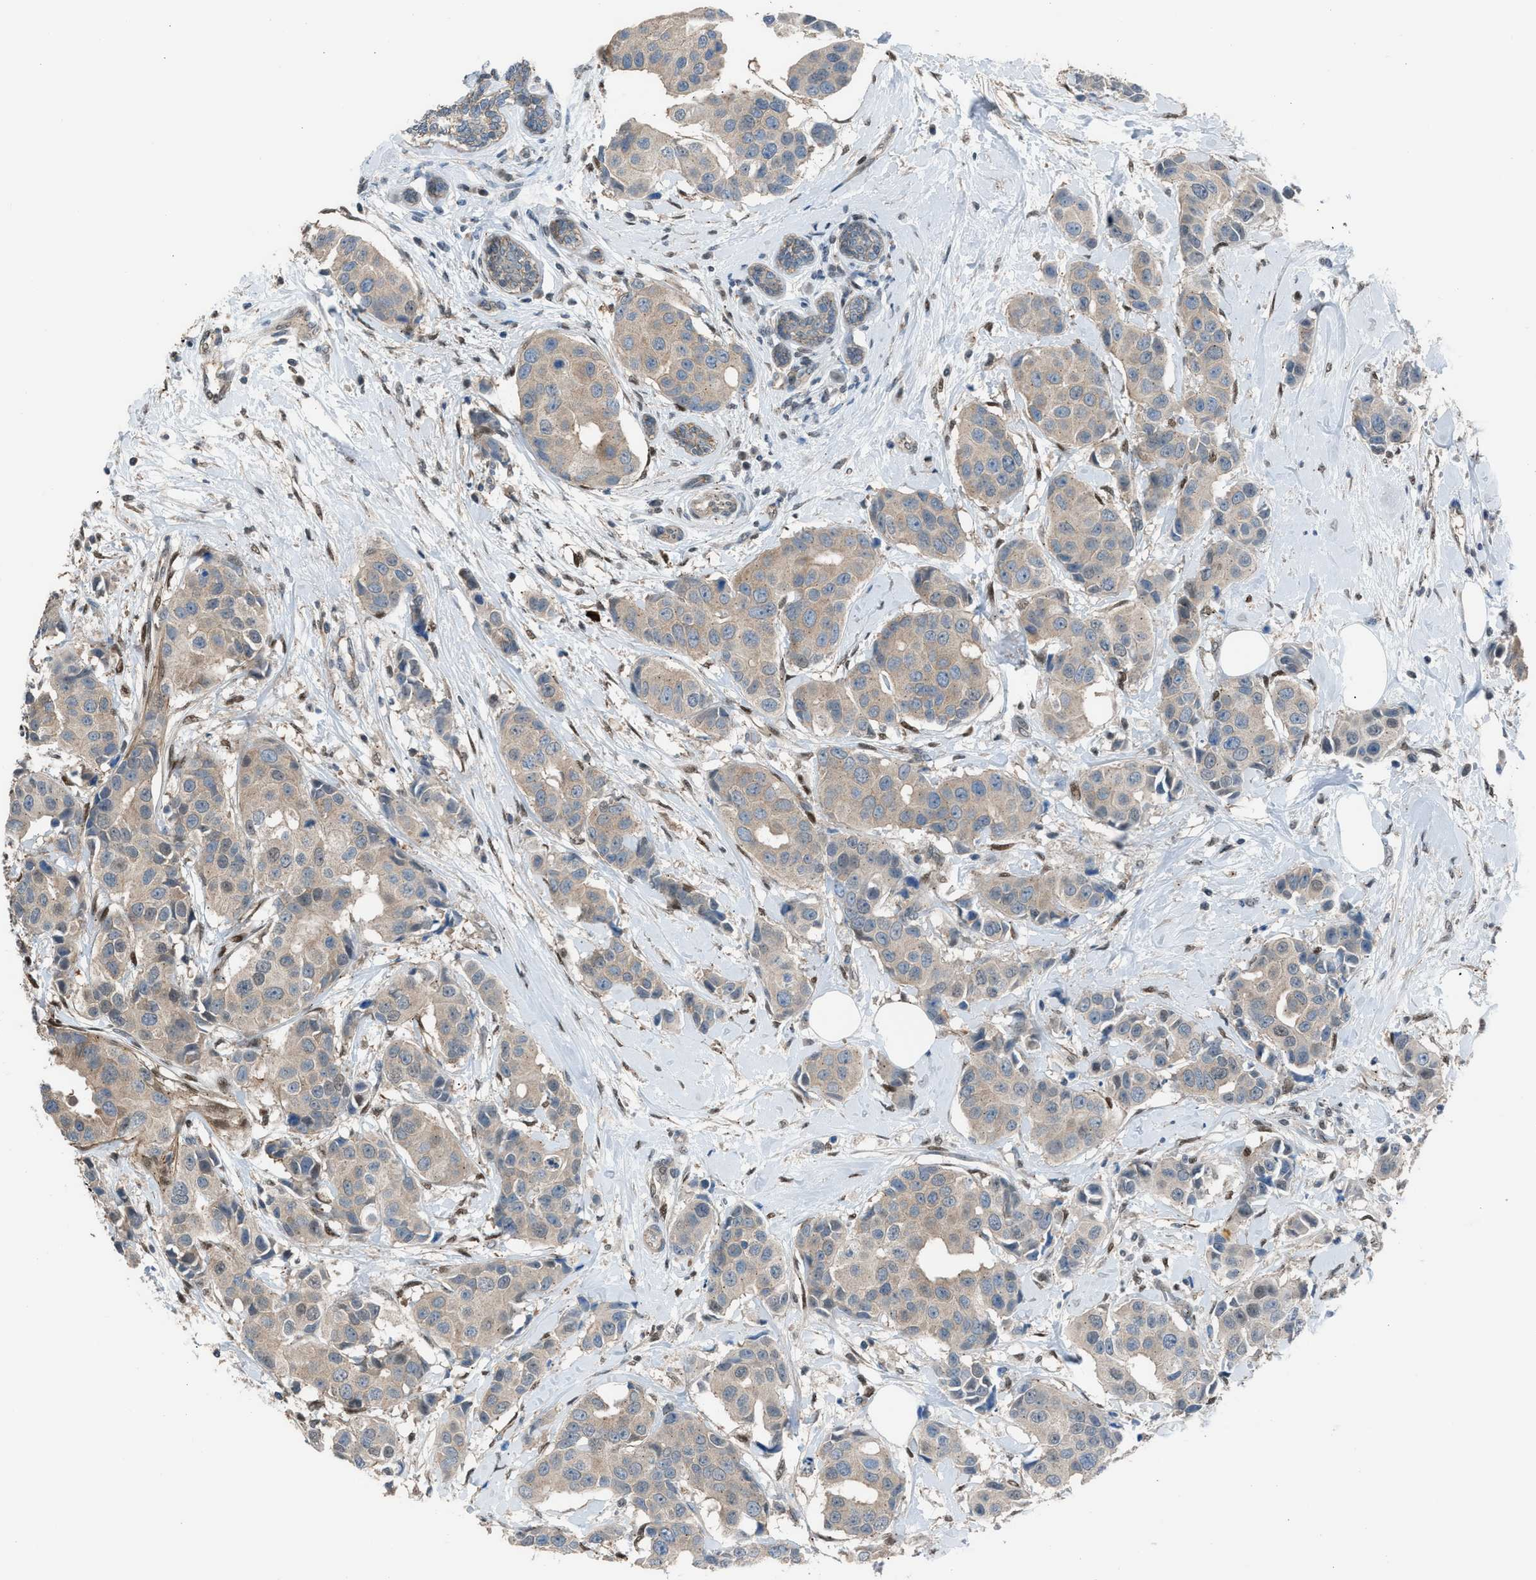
{"staining": {"intensity": "weak", "quantity": "25%-75%", "location": "cytoplasmic/membranous"}, "tissue": "breast cancer", "cell_type": "Tumor cells", "image_type": "cancer", "snomed": [{"axis": "morphology", "description": "Normal tissue, NOS"}, {"axis": "morphology", "description": "Duct carcinoma"}, {"axis": "topography", "description": "Breast"}], "caption": "The photomicrograph displays staining of breast cancer, revealing weak cytoplasmic/membranous protein expression (brown color) within tumor cells. The staining was performed using DAB, with brown indicating positive protein expression. Nuclei are stained blue with hematoxylin.", "gene": "CRTC1", "patient": {"sex": "female", "age": 39}}